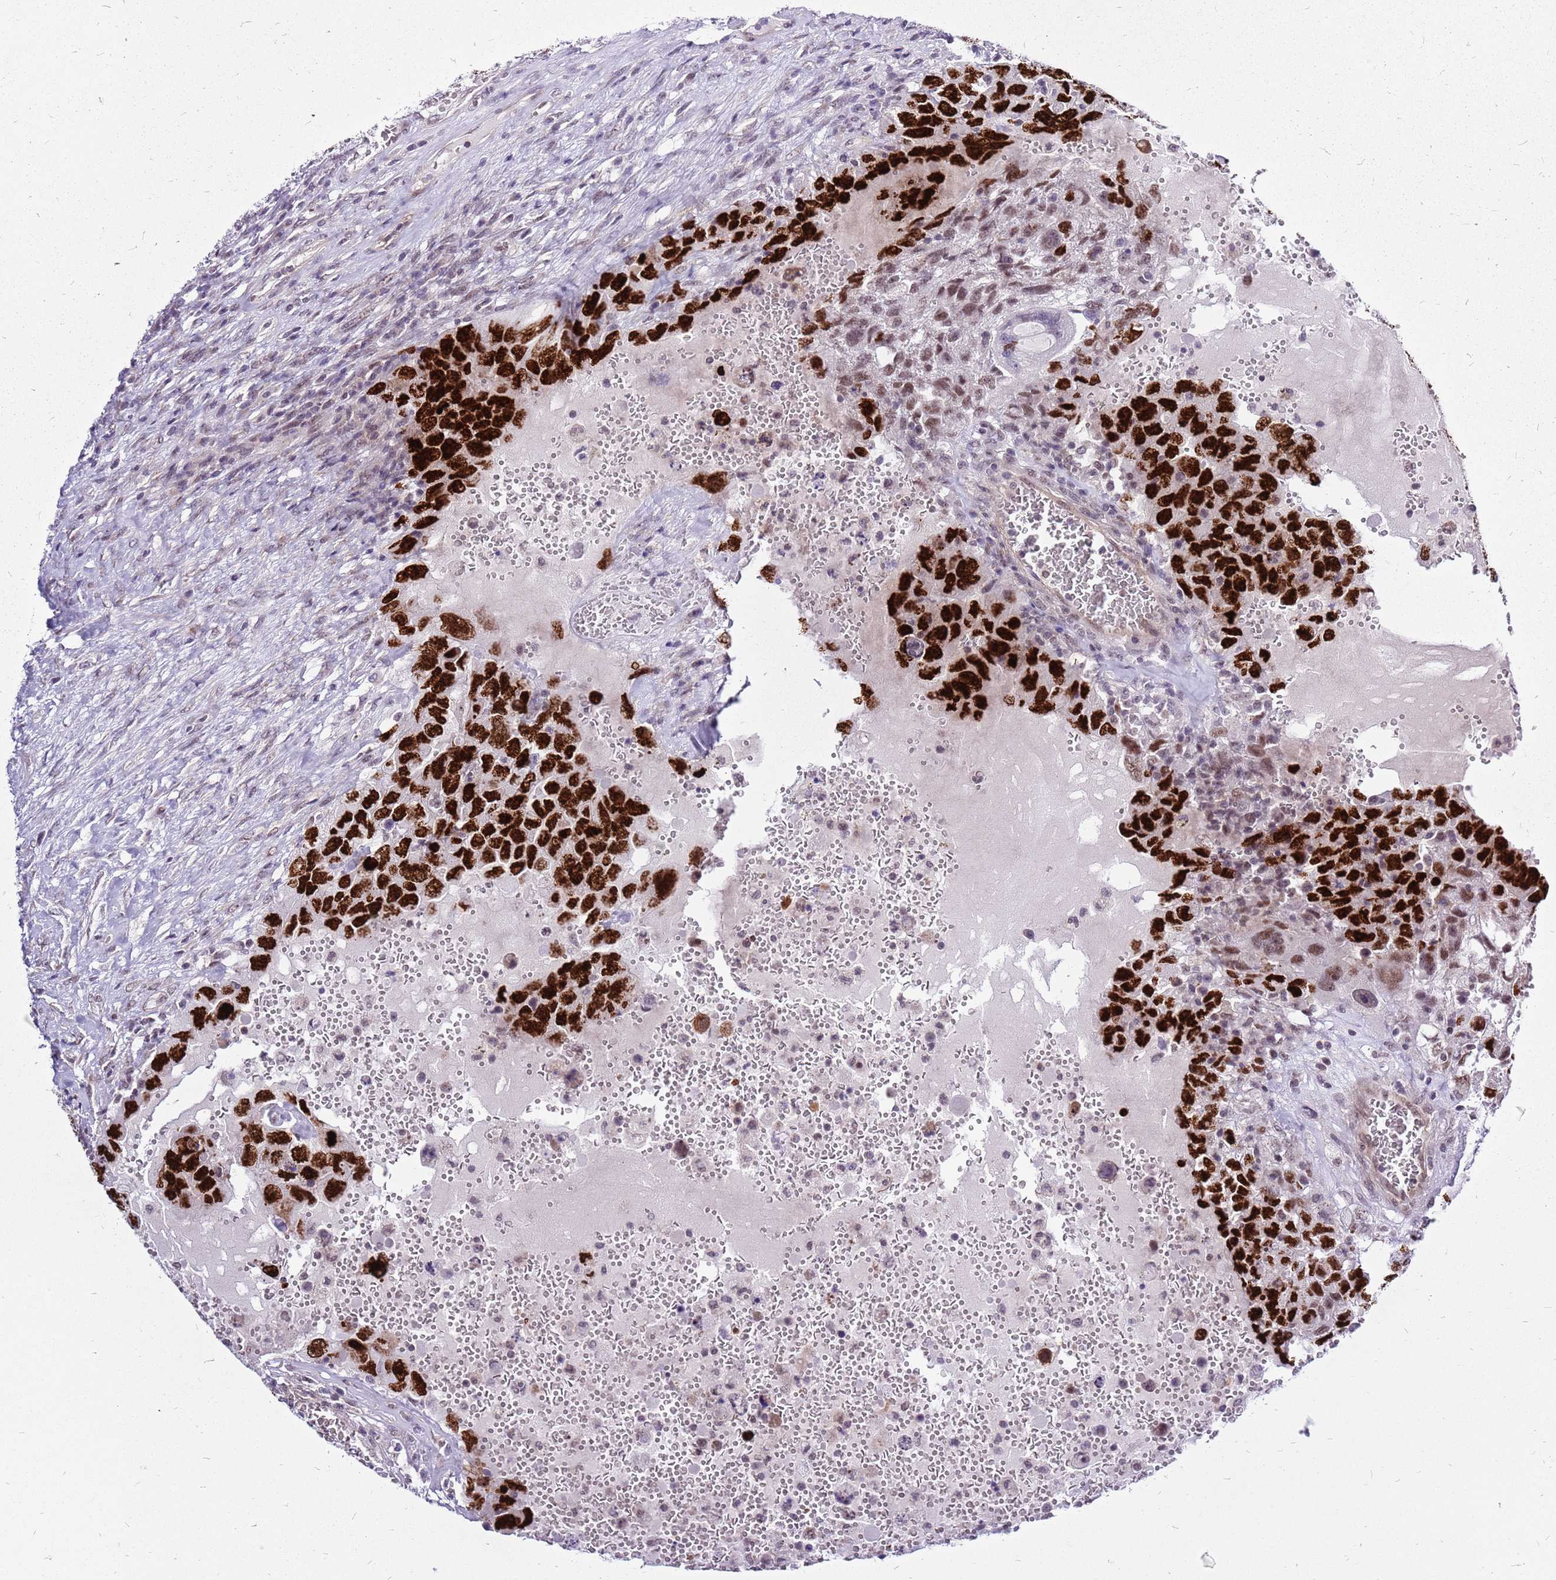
{"staining": {"intensity": "strong", "quantity": ">75%", "location": "nuclear"}, "tissue": "testis cancer", "cell_type": "Tumor cells", "image_type": "cancer", "snomed": [{"axis": "morphology", "description": "Carcinoma, Embryonal, NOS"}, {"axis": "topography", "description": "Testis"}], "caption": "A high amount of strong nuclear expression is seen in about >75% of tumor cells in testis cancer tissue. (IHC, brightfield microscopy, high magnification).", "gene": "CCDC166", "patient": {"sex": "male", "age": 26}}